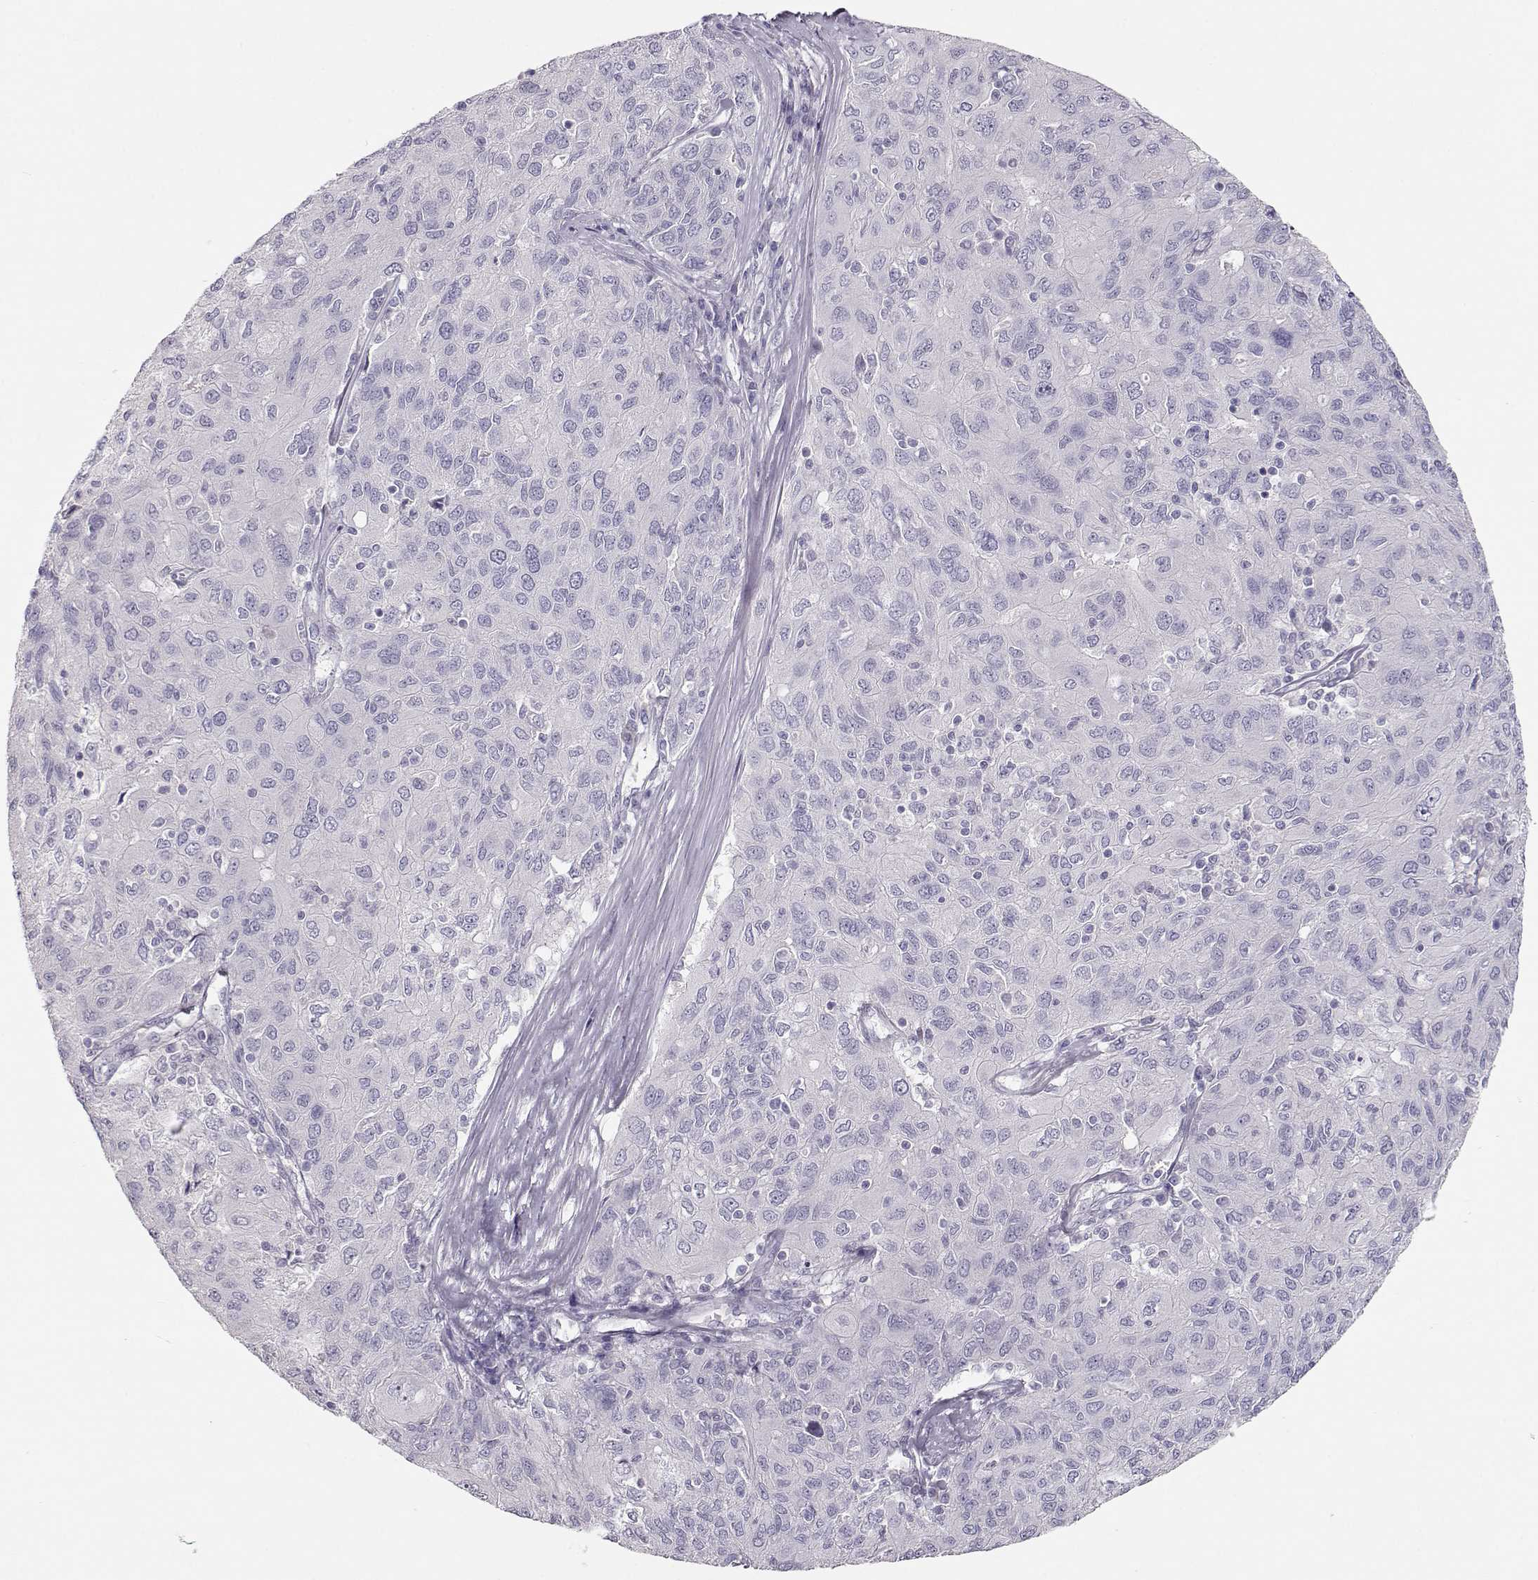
{"staining": {"intensity": "negative", "quantity": "none", "location": "none"}, "tissue": "ovarian cancer", "cell_type": "Tumor cells", "image_type": "cancer", "snomed": [{"axis": "morphology", "description": "Carcinoma, endometroid"}, {"axis": "topography", "description": "Ovary"}], "caption": "This micrograph is of ovarian cancer stained with immunohistochemistry (IHC) to label a protein in brown with the nuclei are counter-stained blue. There is no positivity in tumor cells.", "gene": "LEPR", "patient": {"sex": "female", "age": 50}}